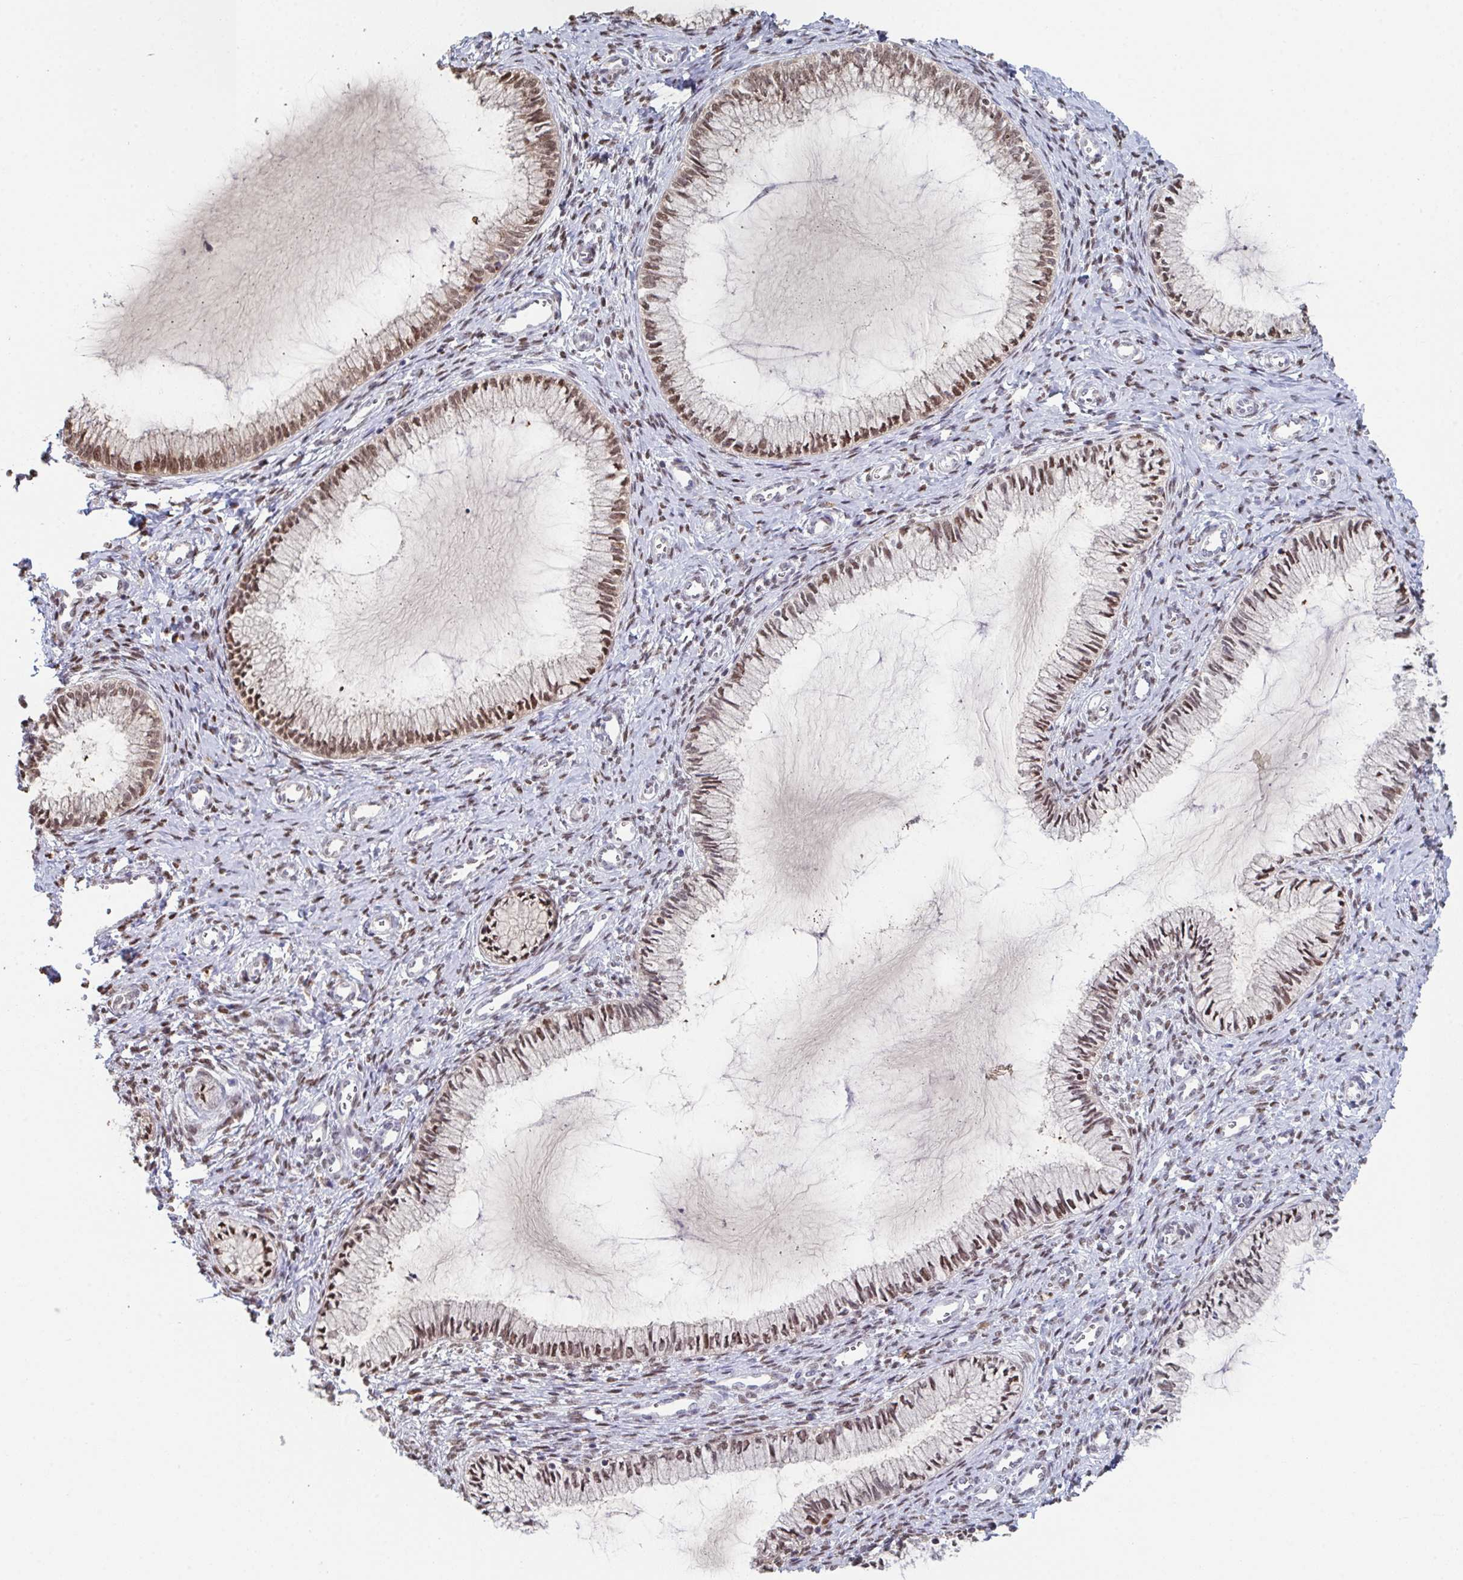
{"staining": {"intensity": "moderate", "quantity": ">75%", "location": "nuclear"}, "tissue": "cervix", "cell_type": "Glandular cells", "image_type": "normal", "snomed": [{"axis": "morphology", "description": "Normal tissue, NOS"}, {"axis": "topography", "description": "Cervix"}], "caption": "Unremarkable cervix was stained to show a protein in brown. There is medium levels of moderate nuclear positivity in approximately >75% of glandular cells.", "gene": "ACD", "patient": {"sex": "female", "age": 24}}